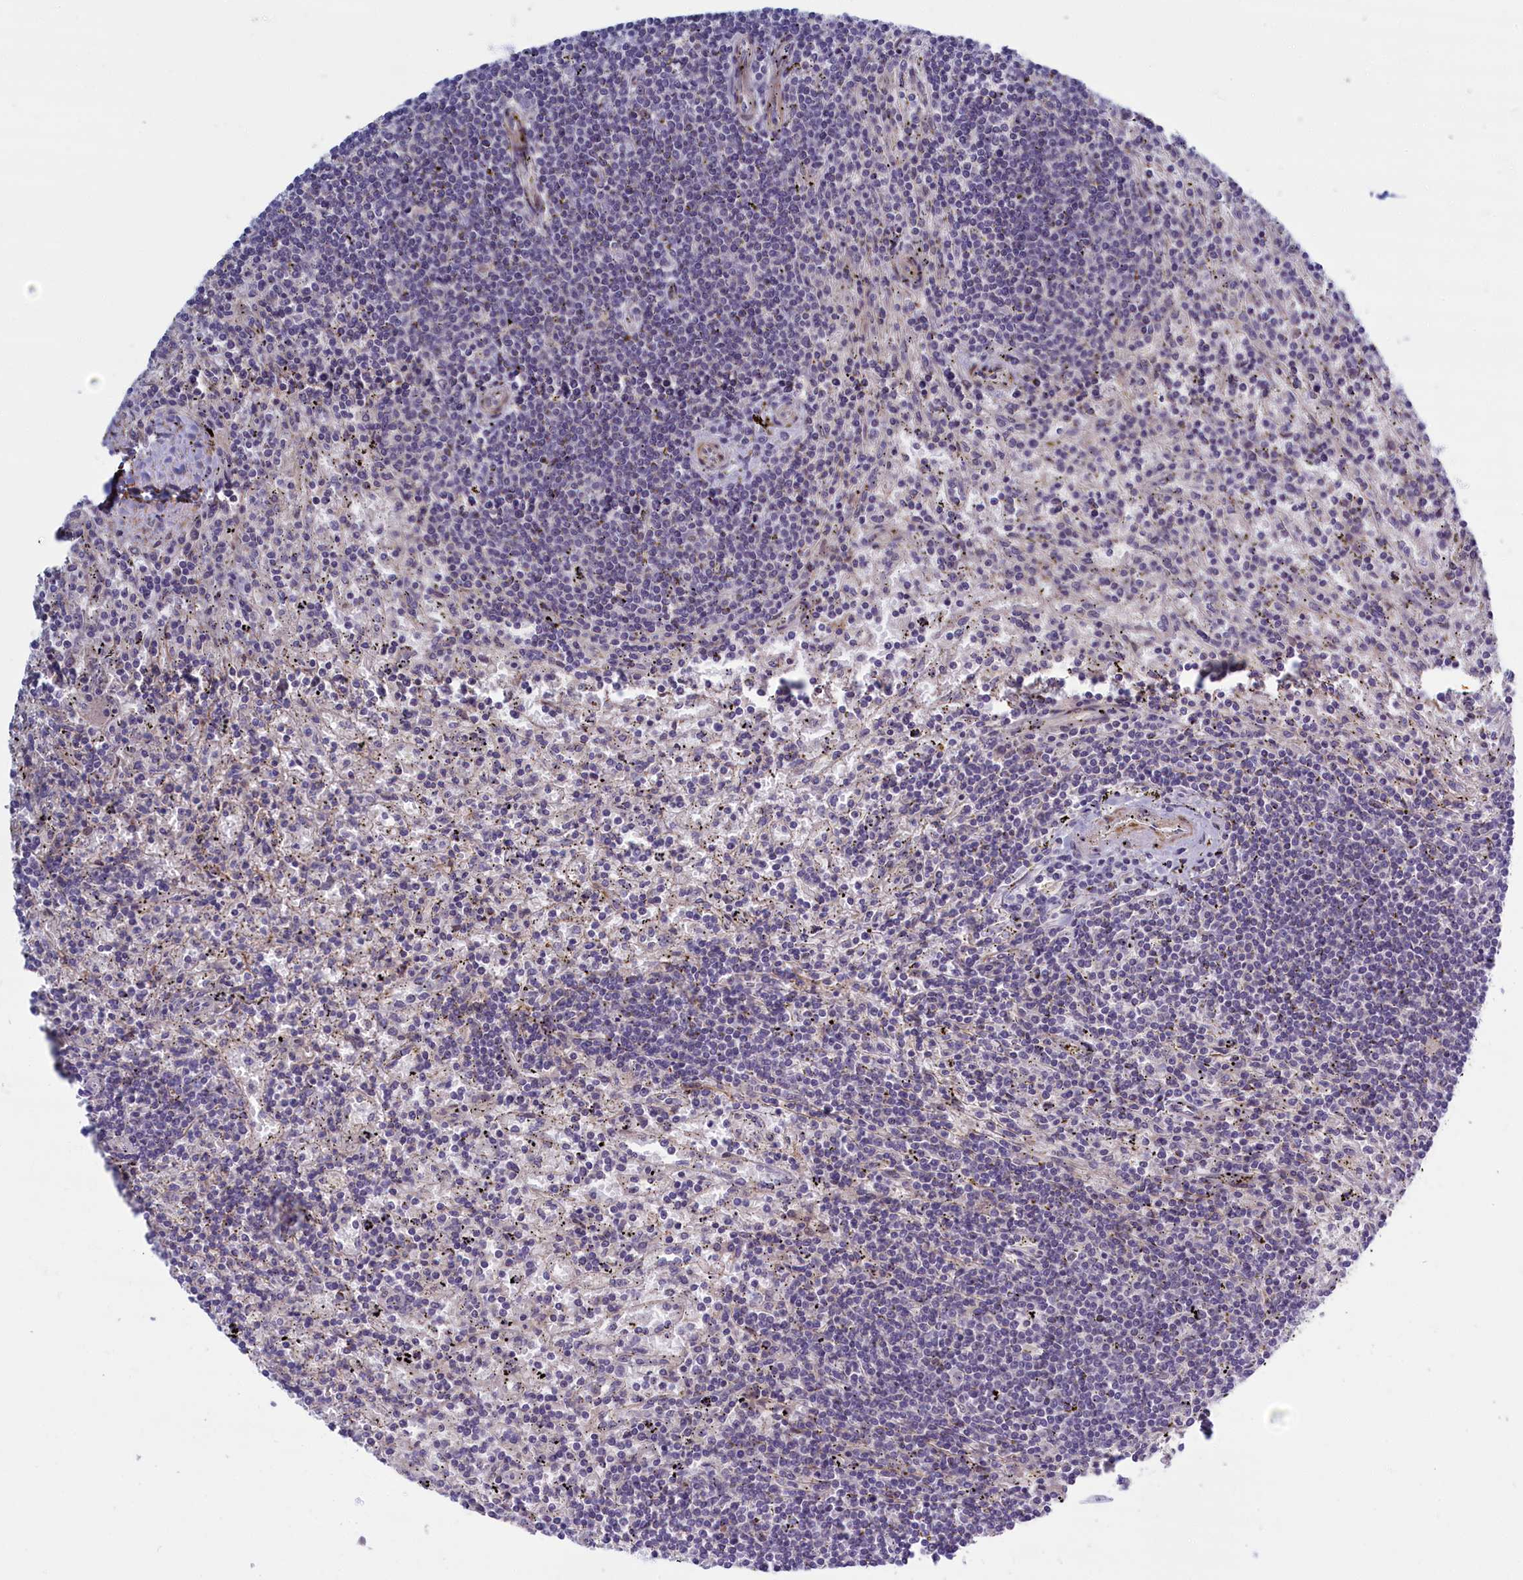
{"staining": {"intensity": "negative", "quantity": "none", "location": "none"}, "tissue": "lymphoma", "cell_type": "Tumor cells", "image_type": "cancer", "snomed": [{"axis": "morphology", "description": "Malignant lymphoma, non-Hodgkin's type, Low grade"}, {"axis": "topography", "description": "Spleen"}], "caption": "Immunohistochemistry (IHC) photomicrograph of neoplastic tissue: low-grade malignant lymphoma, non-Hodgkin's type stained with DAB (3,3'-diaminobenzidine) reveals no significant protein expression in tumor cells.", "gene": "TRPM4", "patient": {"sex": "male", "age": 76}}